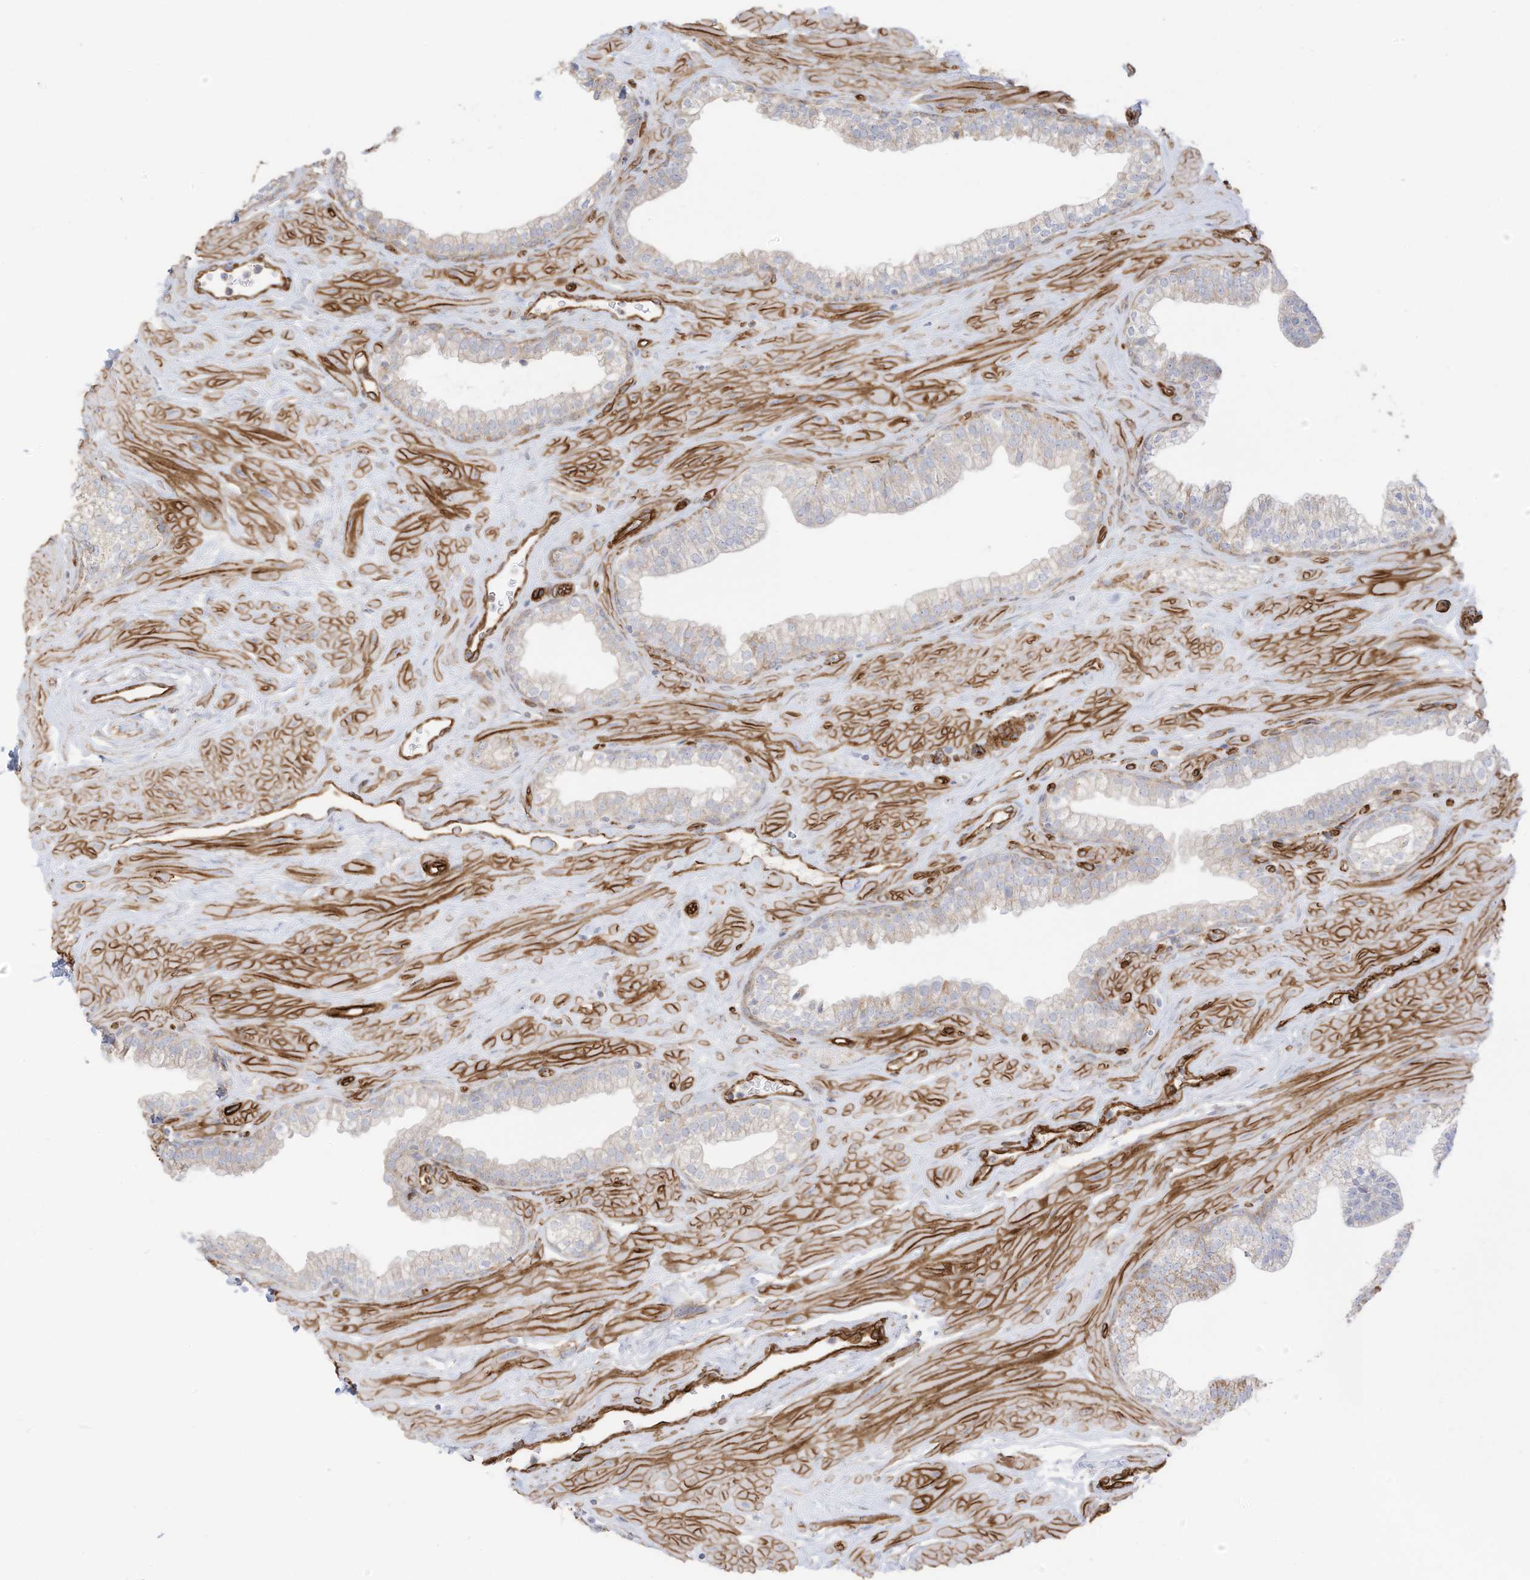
{"staining": {"intensity": "weak", "quantity": "<25%", "location": "cytoplasmic/membranous"}, "tissue": "prostate", "cell_type": "Glandular cells", "image_type": "normal", "snomed": [{"axis": "morphology", "description": "Normal tissue, NOS"}, {"axis": "morphology", "description": "Urothelial carcinoma, Low grade"}, {"axis": "topography", "description": "Urinary bladder"}, {"axis": "topography", "description": "Prostate"}], "caption": "High magnification brightfield microscopy of normal prostate stained with DAB (brown) and counterstained with hematoxylin (blue): glandular cells show no significant expression.", "gene": "ABCB7", "patient": {"sex": "male", "age": 60}}